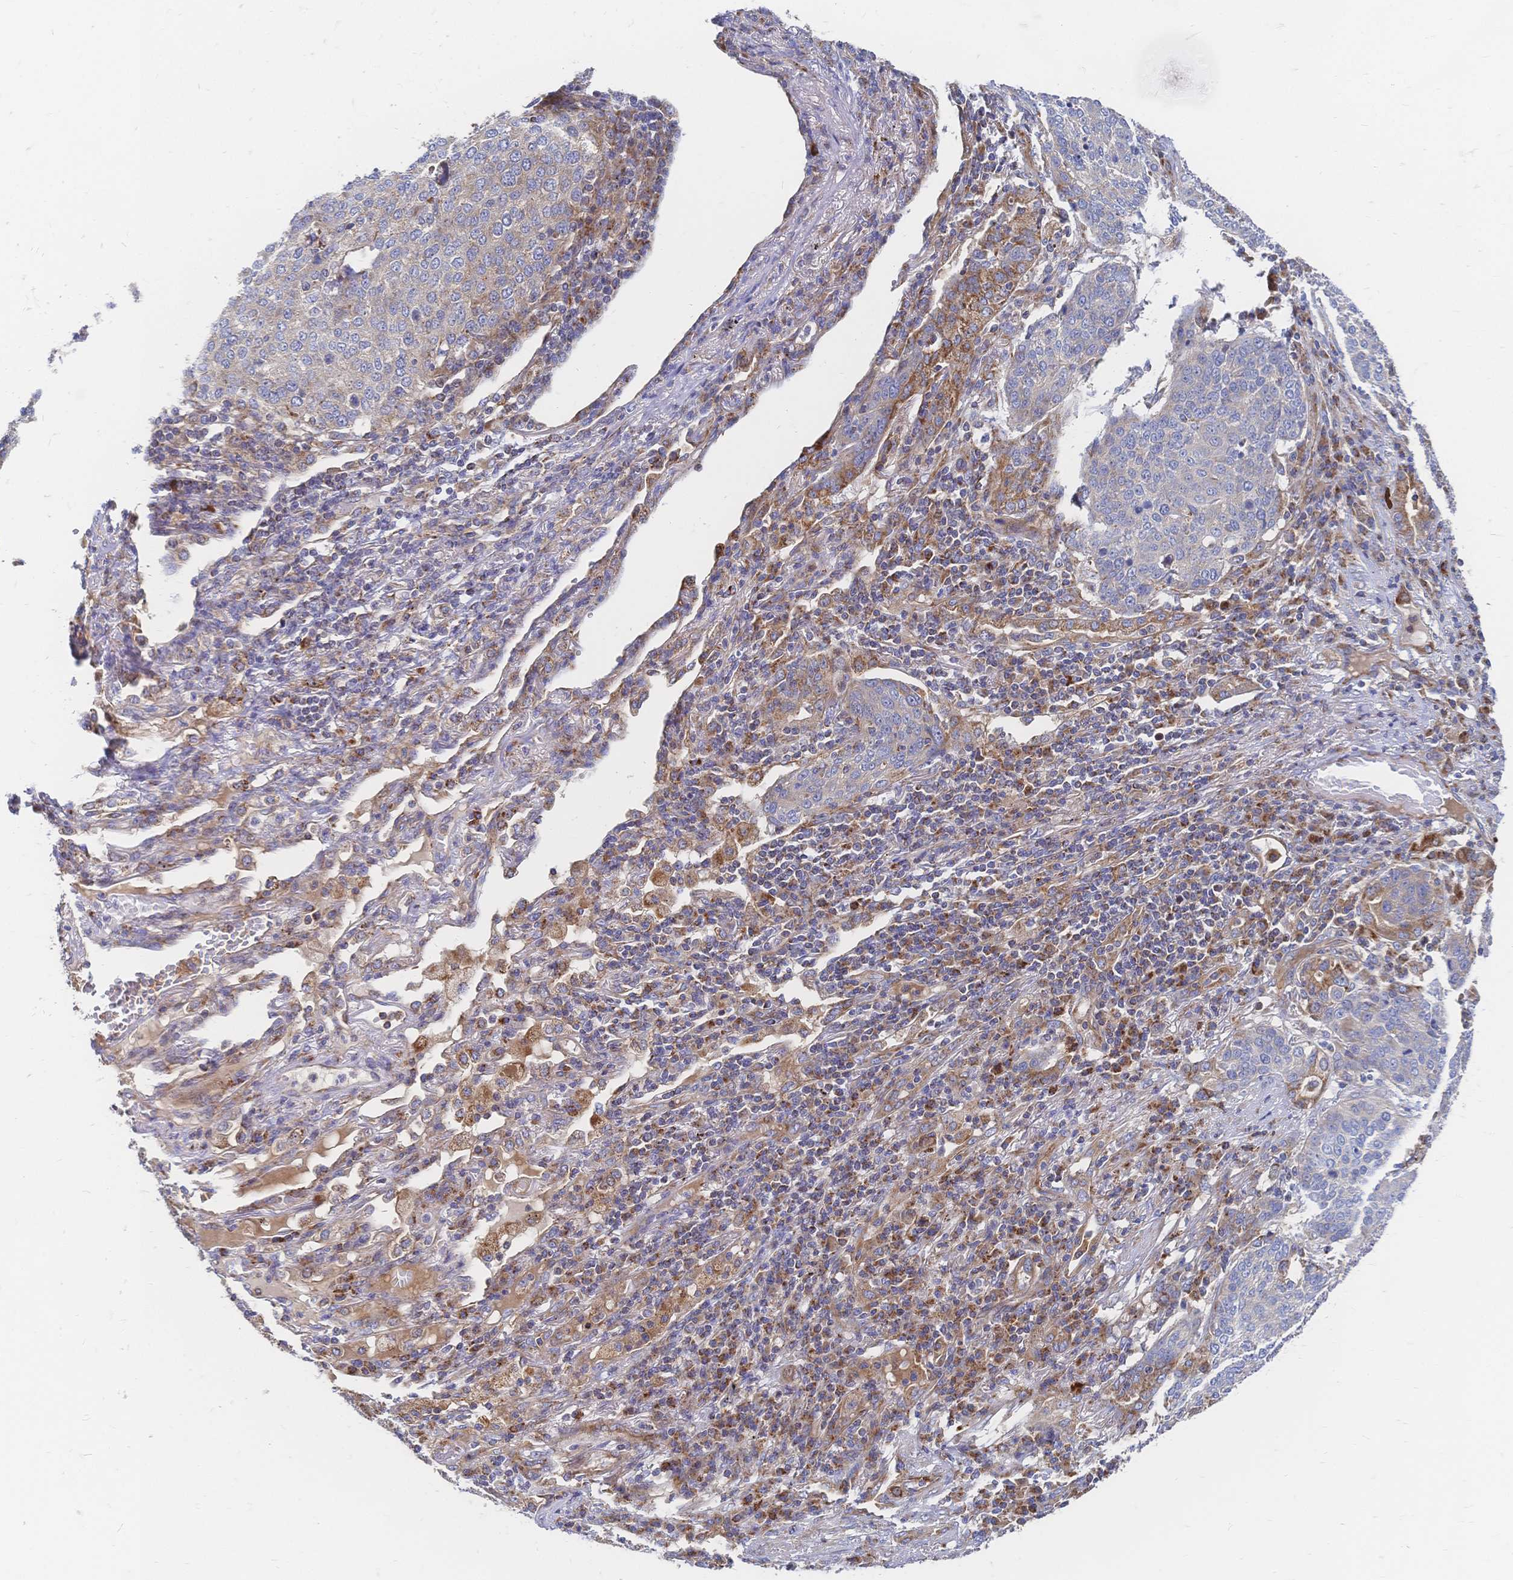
{"staining": {"intensity": "negative", "quantity": "none", "location": "none"}, "tissue": "lung cancer", "cell_type": "Tumor cells", "image_type": "cancer", "snomed": [{"axis": "morphology", "description": "Squamous cell carcinoma, NOS"}, {"axis": "topography", "description": "Lung"}], "caption": "Photomicrograph shows no protein staining in tumor cells of squamous cell carcinoma (lung) tissue.", "gene": "SORBS1", "patient": {"sex": "male", "age": 63}}